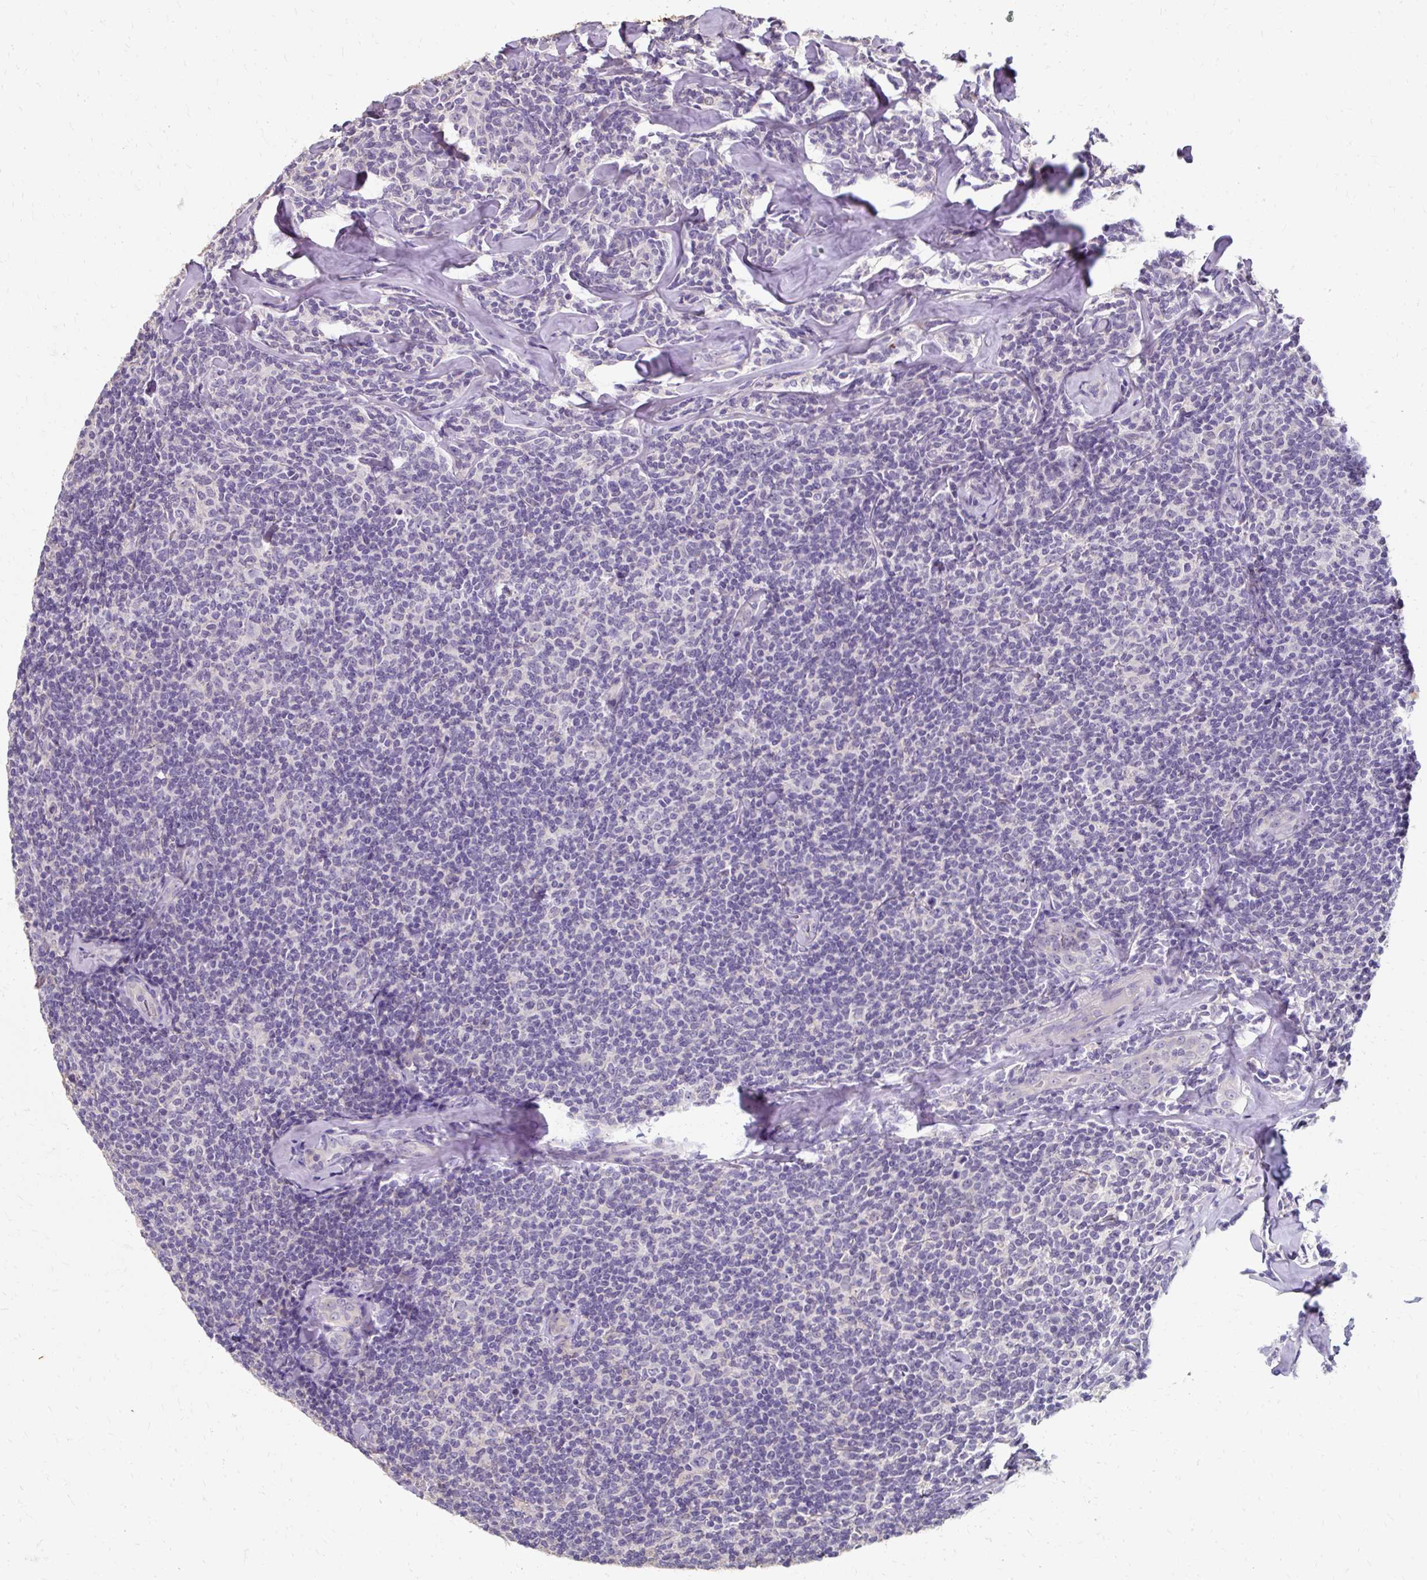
{"staining": {"intensity": "negative", "quantity": "none", "location": "none"}, "tissue": "lymphoma", "cell_type": "Tumor cells", "image_type": "cancer", "snomed": [{"axis": "morphology", "description": "Malignant lymphoma, non-Hodgkin's type, Low grade"}, {"axis": "topography", "description": "Lymph node"}], "caption": "There is no significant expression in tumor cells of malignant lymphoma, non-Hodgkin's type (low-grade).", "gene": "KLHL24", "patient": {"sex": "female", "age": 56}}